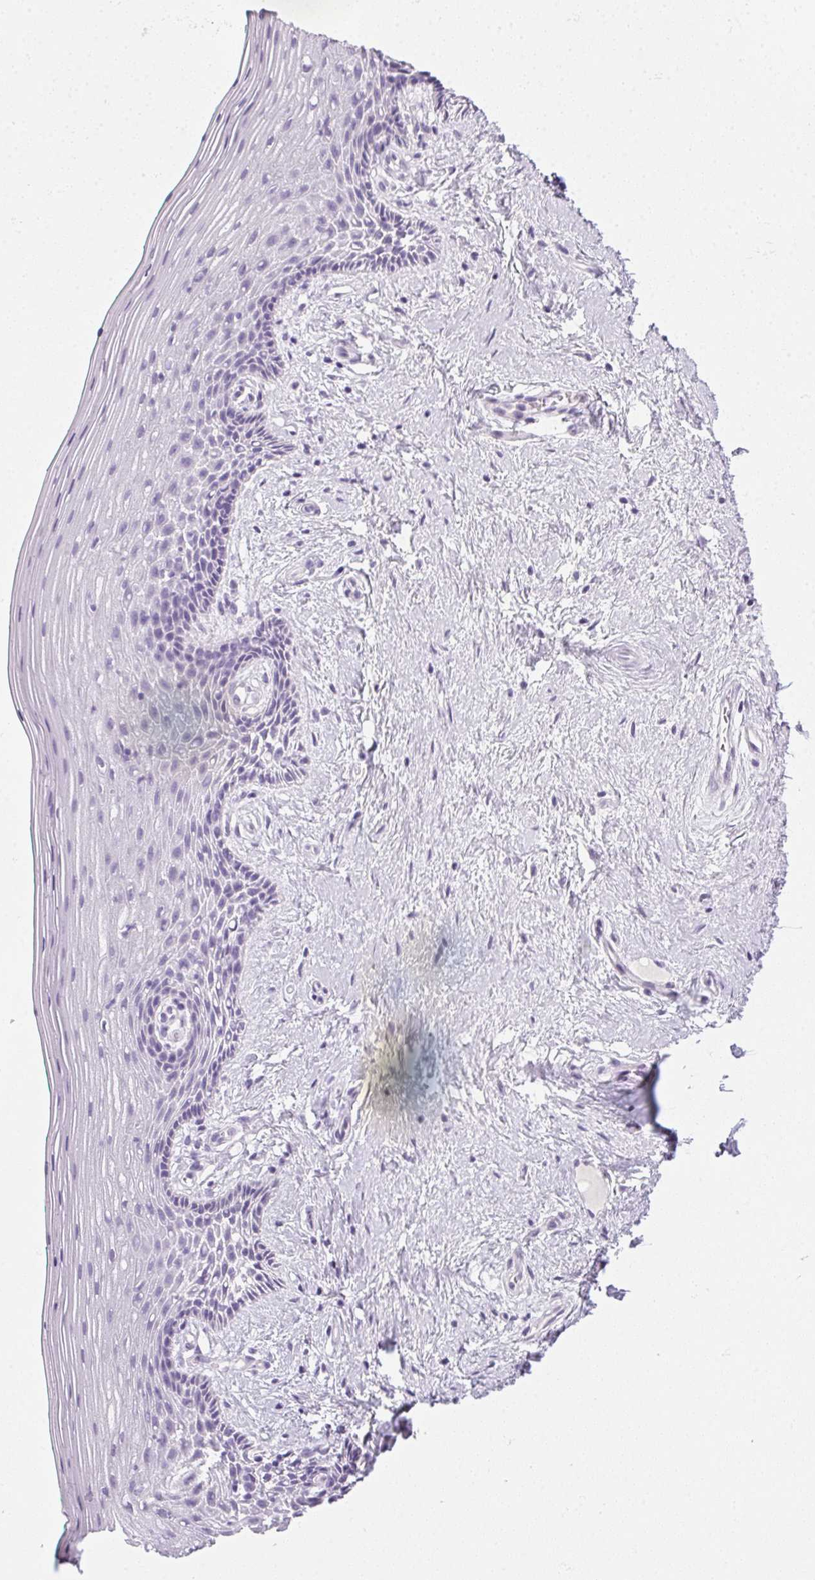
{"staining": {"intensity": "negative", "quantity": "none", "location": "none"}, "tissue": "vagina", "cell_type": "Squamous epithelial cells", "image_type": "normal", "snomed": [{"axis": "morphology", "description": "Normal tissue, NOS"}, {"axis": "topography", "description": "Vagina"}], "caption": "IHC of unremarkable human vagina displays no staining in squamous epithelial cells.", "gene": "POPDC2", "patient": {"sex": "female", "age": 45}}